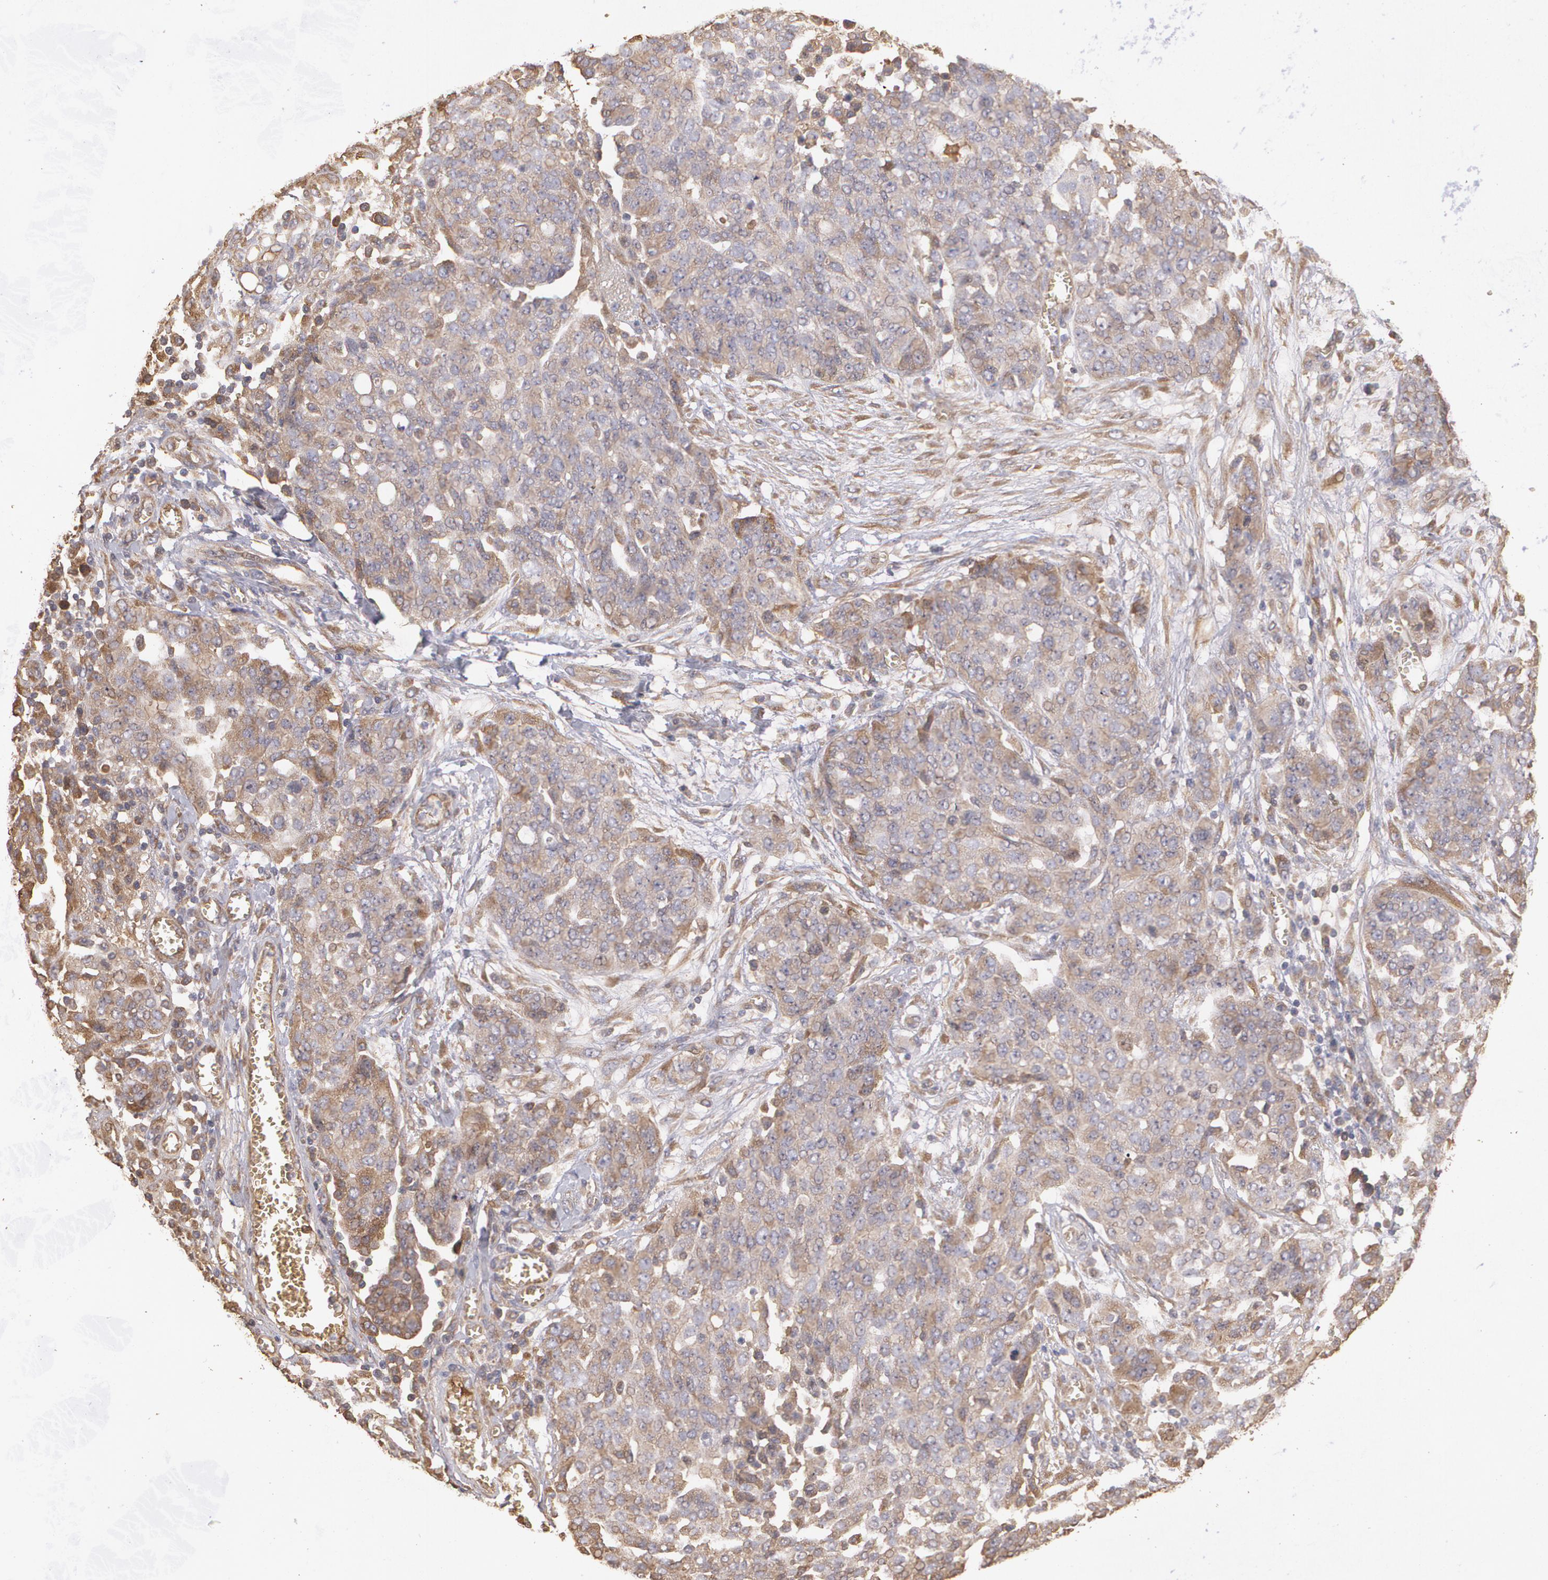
{"staining": {"intensity": "weak", "quantity": ">75%", "location": "cytoplasmic/membranous"}, "tissue": "ovarian cancer", "cell_type": "Tumor cells", "image_type": "cancer", "snomed": [{"axis": "morphology", "description": "Cystadenocarcinoma, serous, NOS"}, {"axis": "topography", "description": "Soft tissue"}, {"axis": "topography", "description": "Ovary"}], "caption": "High-magnification brightfield microscopy of ovarian serous cystadenocarcinoma stained with DAB (3,3'-diaminobenzidine) (brown) and counterstained with hematoxylin (blue). tumor cells exhibit weak cytoplasmic/membranous staining is seen in approximately>75% of cells.", "gene": "PON1", "patient": {"sex": "female", "age": 57}}